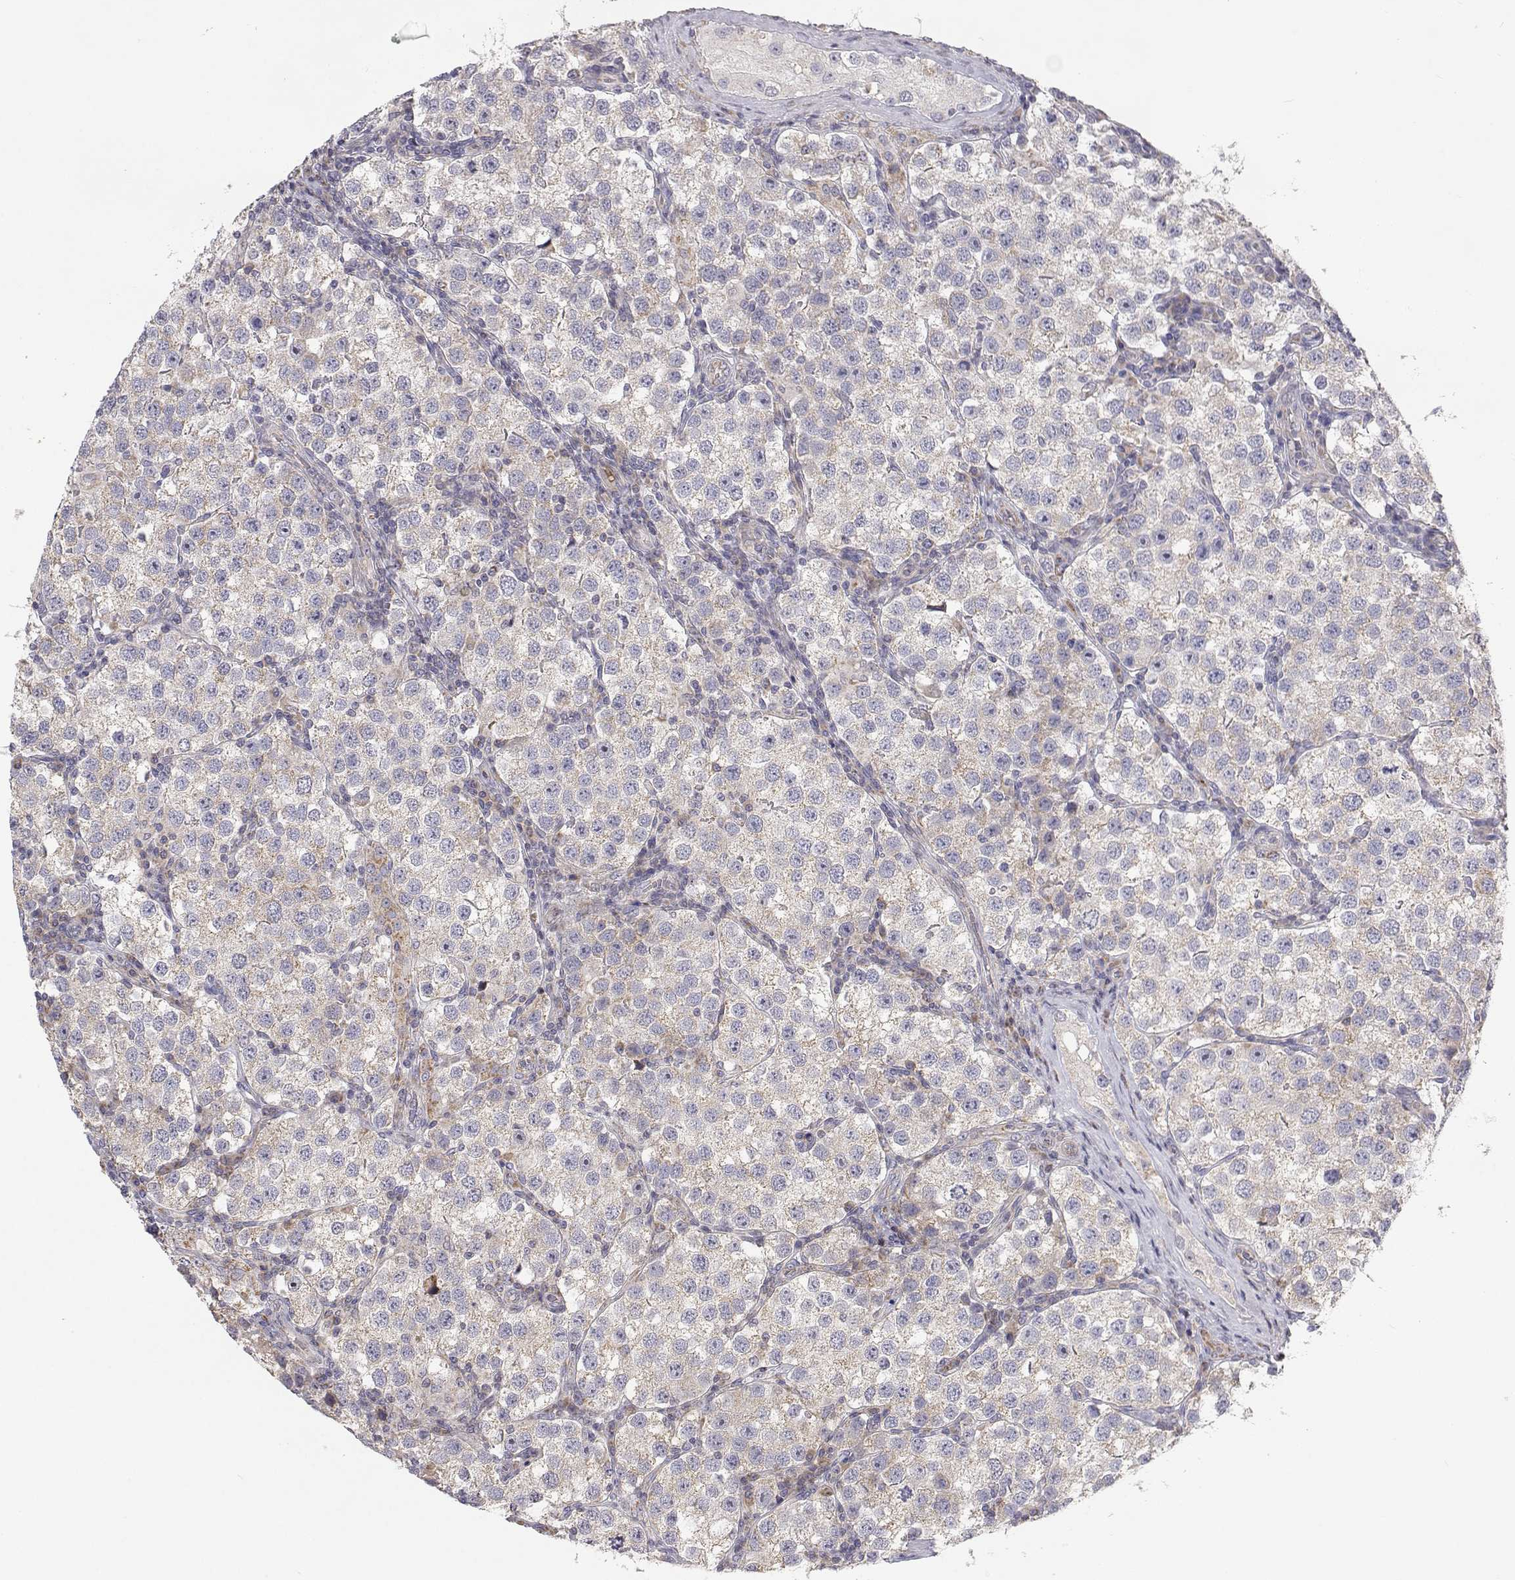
{"staining": {"intensity": "negative", "quantity": "none", "location": "none"}, "tissue": "testis cancer", "cell_type": "Tumor cells", "image_type": "cancer", "snomed": [{"axis": "morphology", "description": "Seminoma, NOS"}, {"axis": "topography", "description": "Testis"}], "caption": "Immunohistochemistry histopathology image of neoplastic tissue: seminoma (testis) stained with DAB (3,3'-diaminobenzidine) exhibits no significant protein staining in tumor cells.", "gene": "MRPL3", "patient": {"sex": "male", "age": 37}}